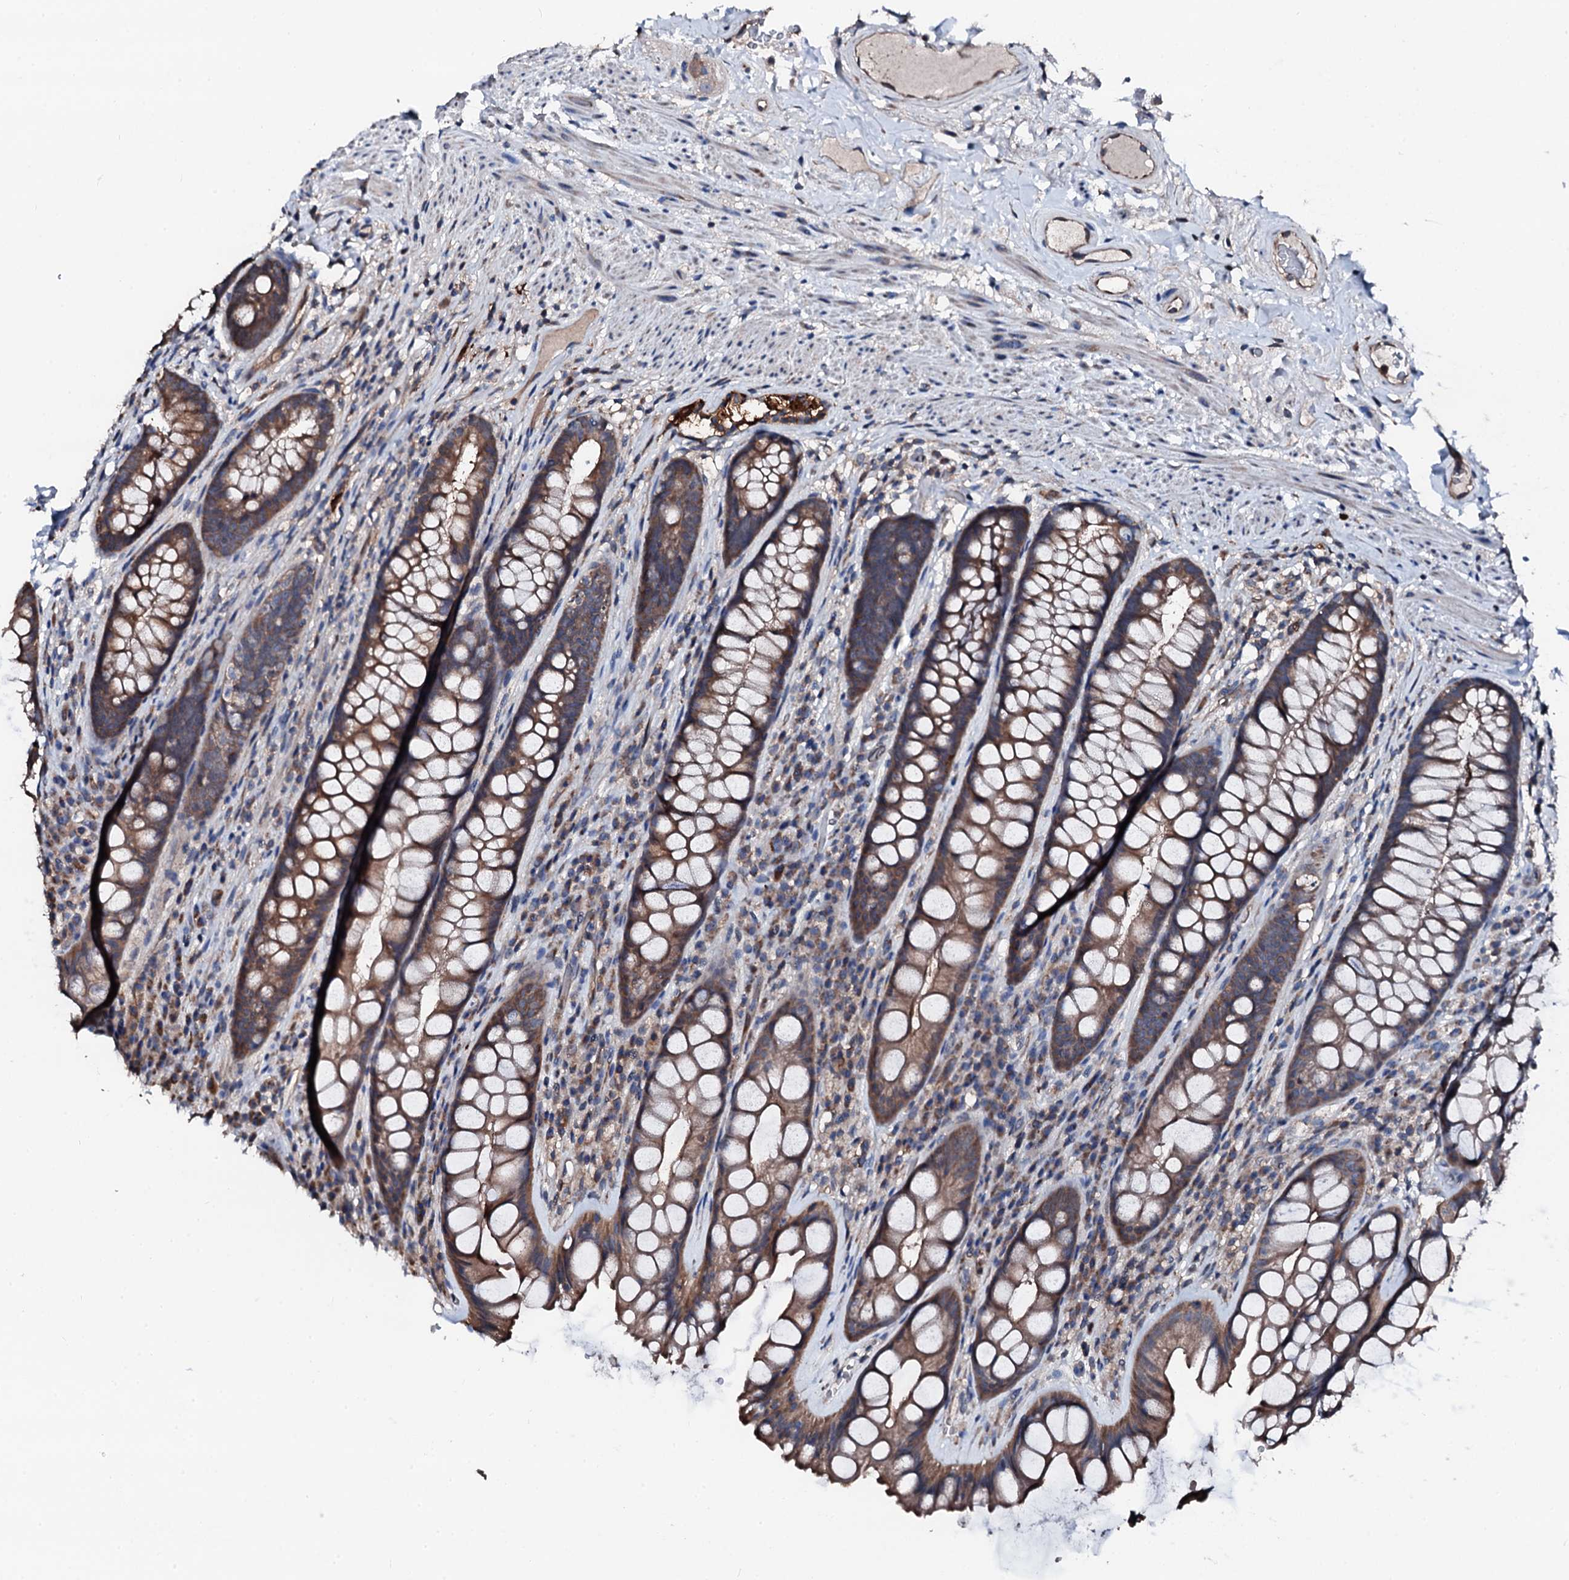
{"staining": {"intensity": "moderate", "quantity": ">75%", "location": "cytoplasmic/membranous"}, "tissue": "rectum", "cell_type": "Glandular cells", "image_type": "normal", "snomed": [{"axis": "morphology", "description": "Normal tissue, NOS"}, {"axis": "topography", "description": "Rectum"}], "caption": "Protein staining by IHC exhibits moderate cytoplasmic/membranous expression in approximately >75% of glandular cells in unremarkable rectum.", "gene": "TRAFD1", "patient": {"sex": "male", "age": 74}}